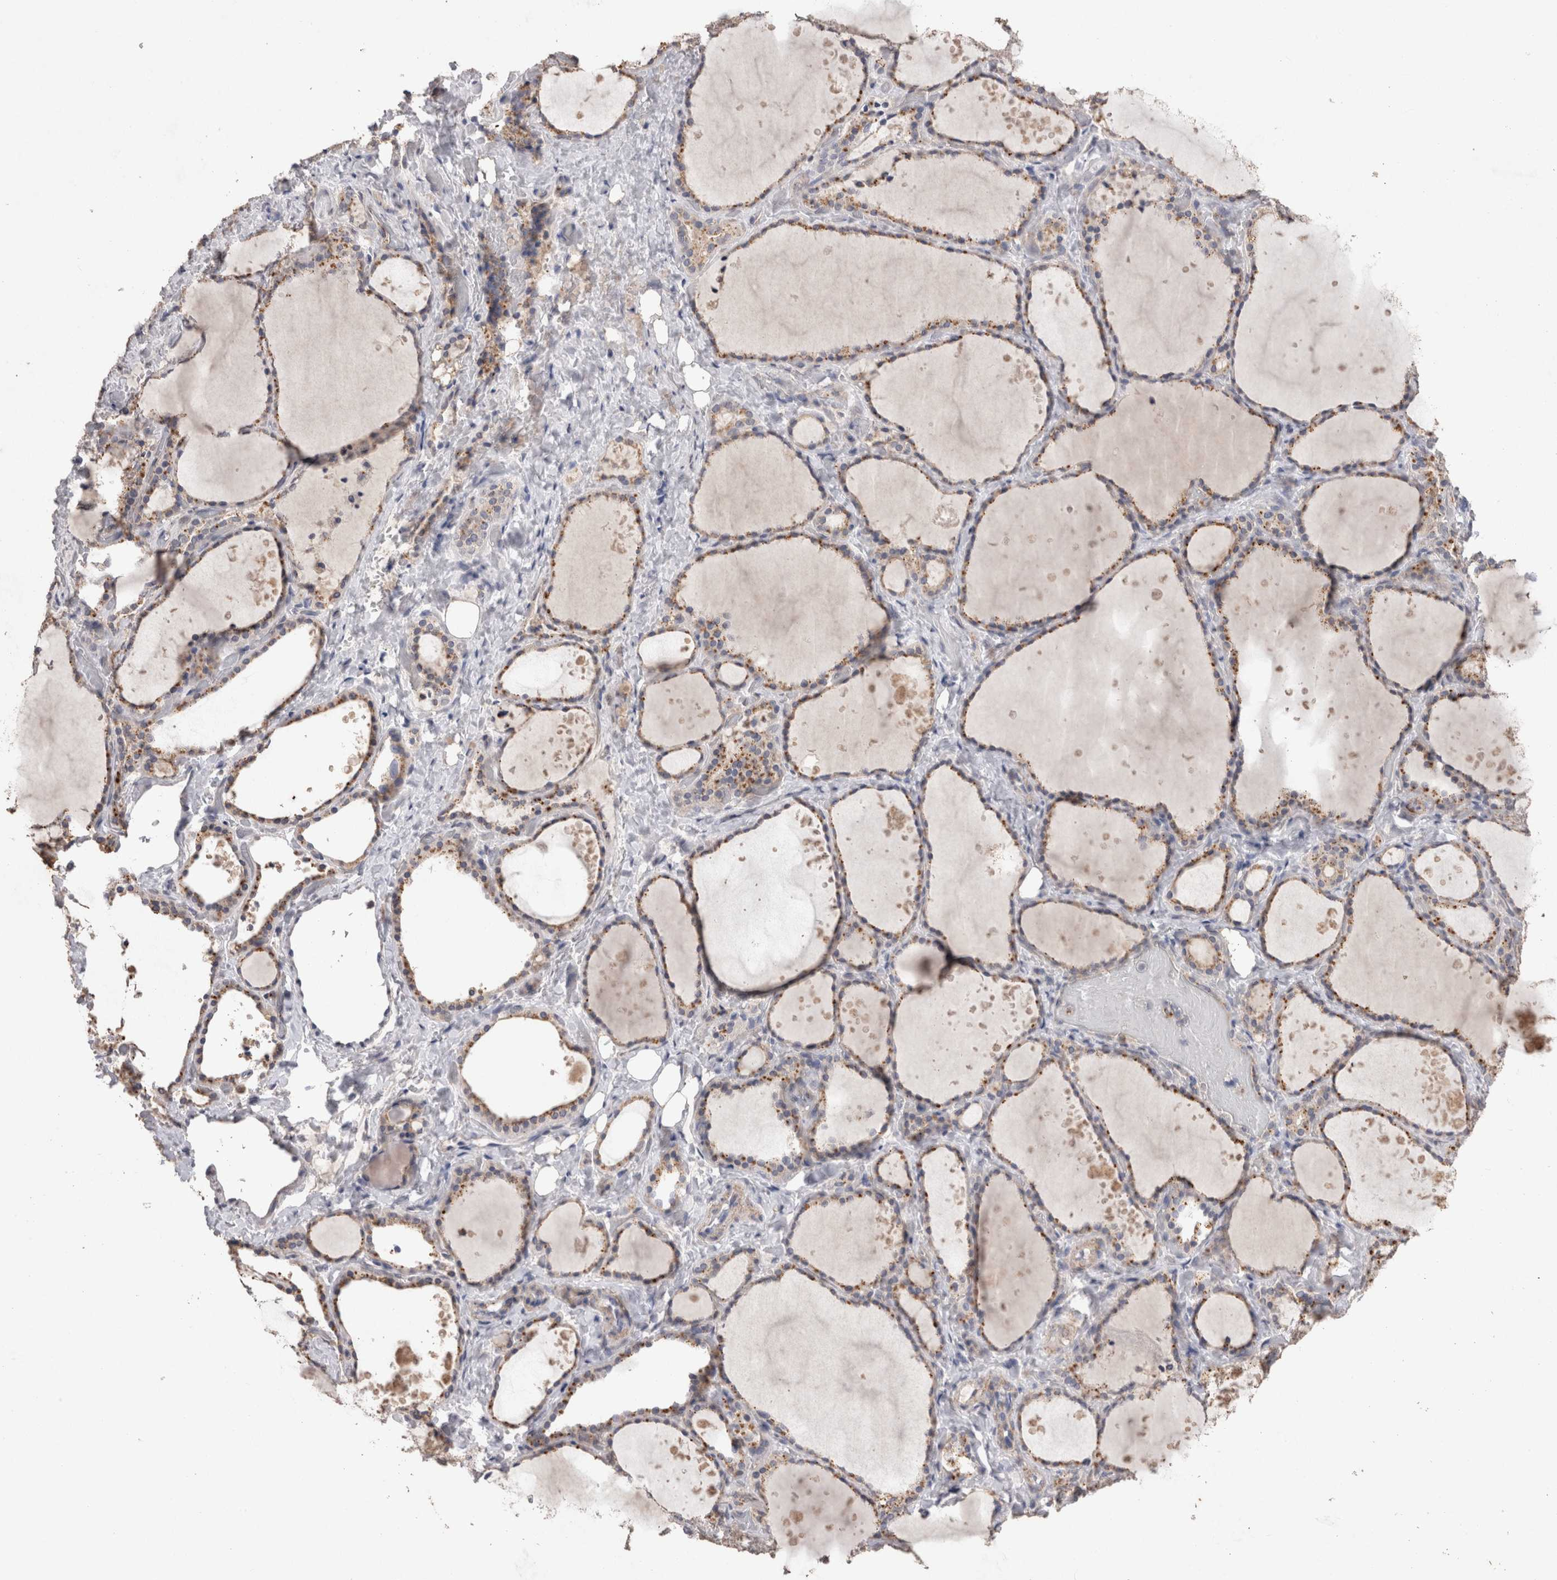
{"staining": {"intensity": "moderate", "quantity": ">75%", "location": "cytoplasmic/membranous"}, "tissue": "thyroid gland", "cell_type": "Glandular cells", "image_type": "normal", "snomed": [{"axis": "morphology", "description": "Normal tissue, NOS"}, {"axis": "topography", "description": "Thyroid gland"}], "caption": "Brown immunohistochemical staining in normal thyroid gland reveals moderate cytoplasmic/membranous positivity in approximately >75% of glandular cells.", "gene": "CDH6", "patient": {"sex": "female", "age": 44}}